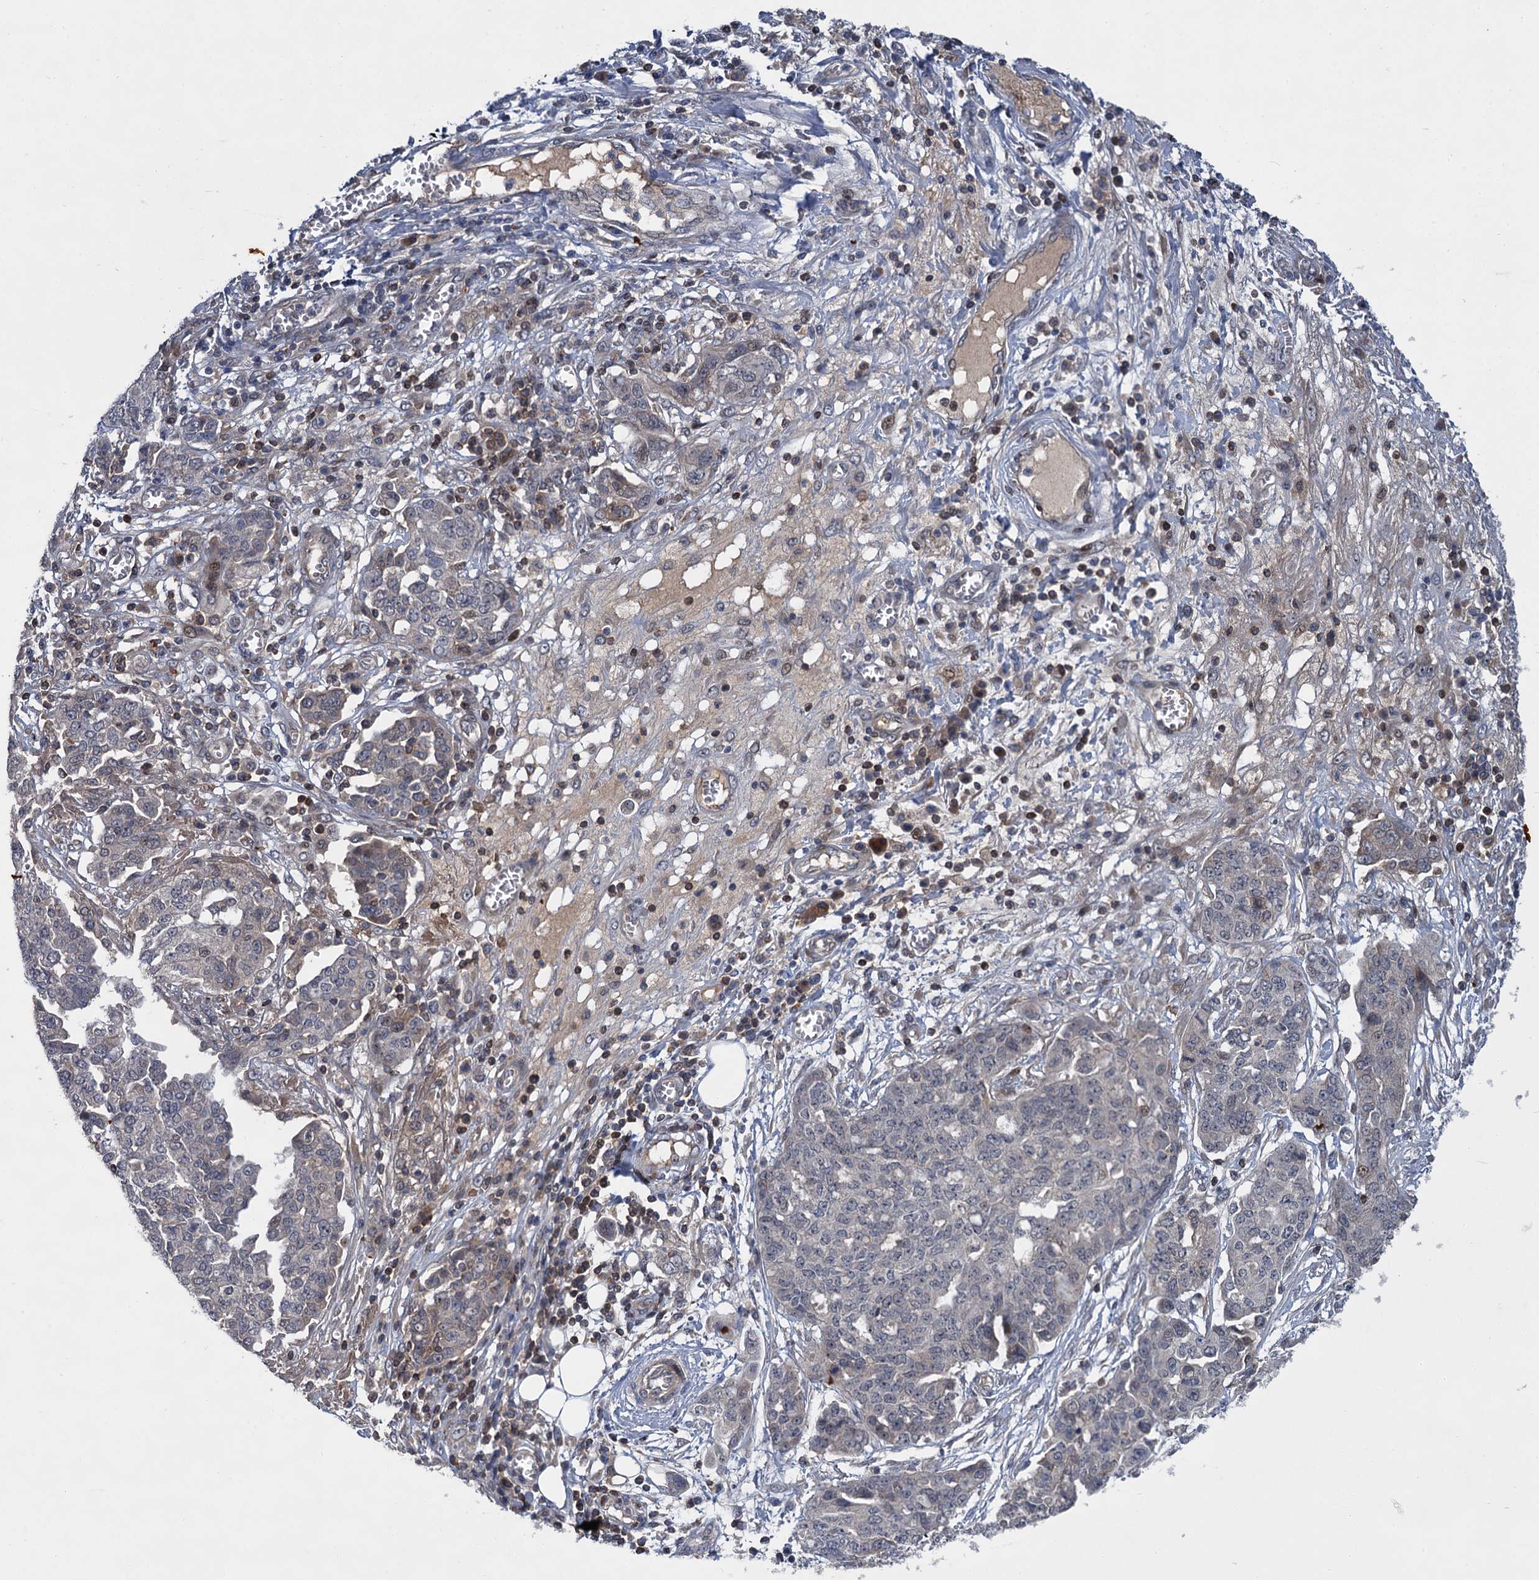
{"staining": {"intensity": "negative", "quantity": "none", "location": "none"}, "tissue": "ovarian cancer", "cell_type": "Tumor cells", "image_type": "cancer", "snomed": [{"axis": "morphology", "description": "Cystadenocarcinoma, serous, NOS"}, {"axis": "topography", "description": "Soft tissue"}, {"axis": "topography", "description": "Ovary"}], "caption": "DAB (3,3'-diaminobenzidine) immunohistochemical staining of human ovarian cancer (serous cystadenocarcinoma) exhibits no significant expression in tumor cells. (DAB (3,3'-diaminobenzidine) immunohistochemistry (IHC), high magnification).", "gene": "ABLIM1", "patient": {"sex": "female", "age": 57}}